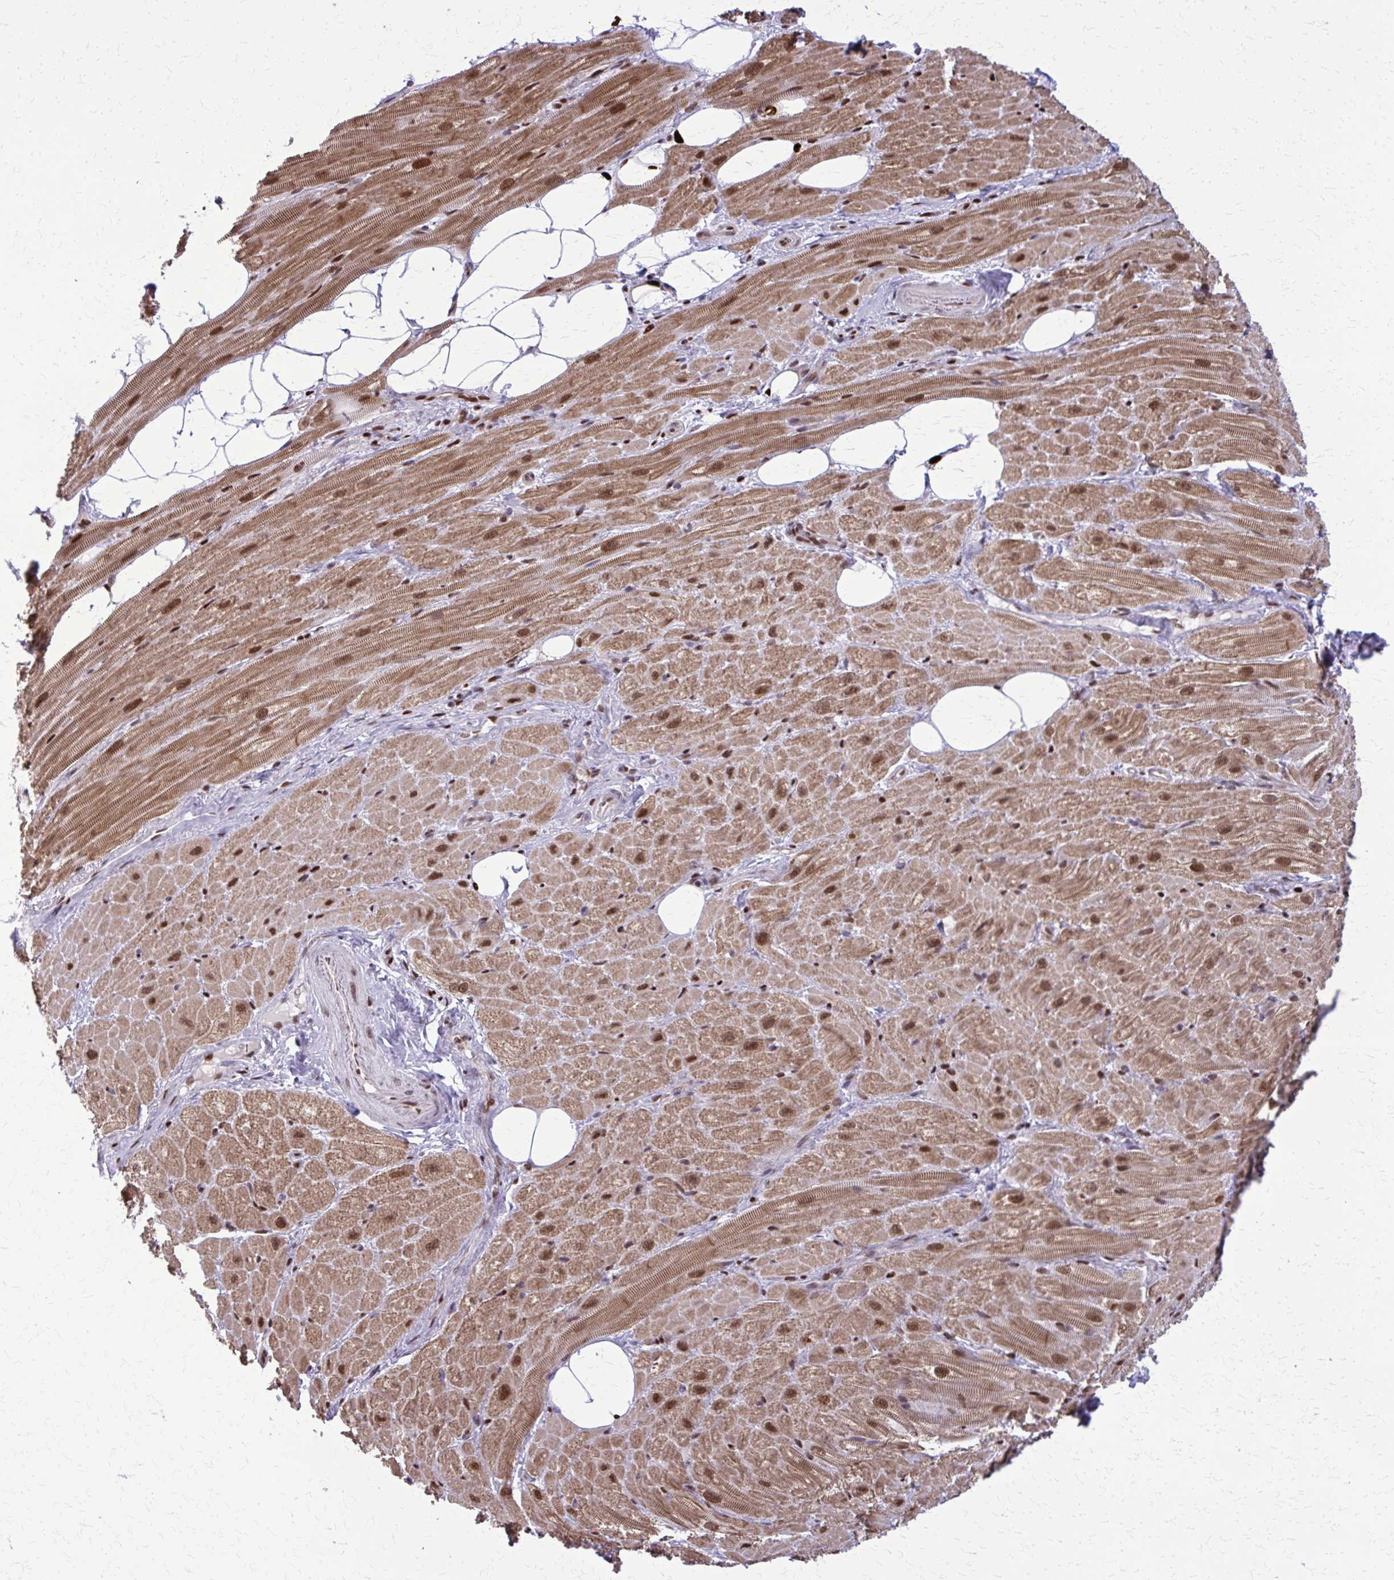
{"staining": {"intensity": "strong", "quantity": ">75%", "location": "cytoplasmic/membranous,nuclear"}, "tissue": "heart muscle", "cell_type": "Cardiomyocytes", "image_type": "normal", "snomed": [{"axis": "morphology", "description": "Normal tissue, NOS"}, {"axis": "topography", "description": "Heart"}], "caption": "Strong cytoplasmic/membranous,nuclear expression is seen in about >75% of cardiomyocytes in benign heart muscle.", "gene": "ZNF559", "patient": {"sex": "male", "age": 62}}